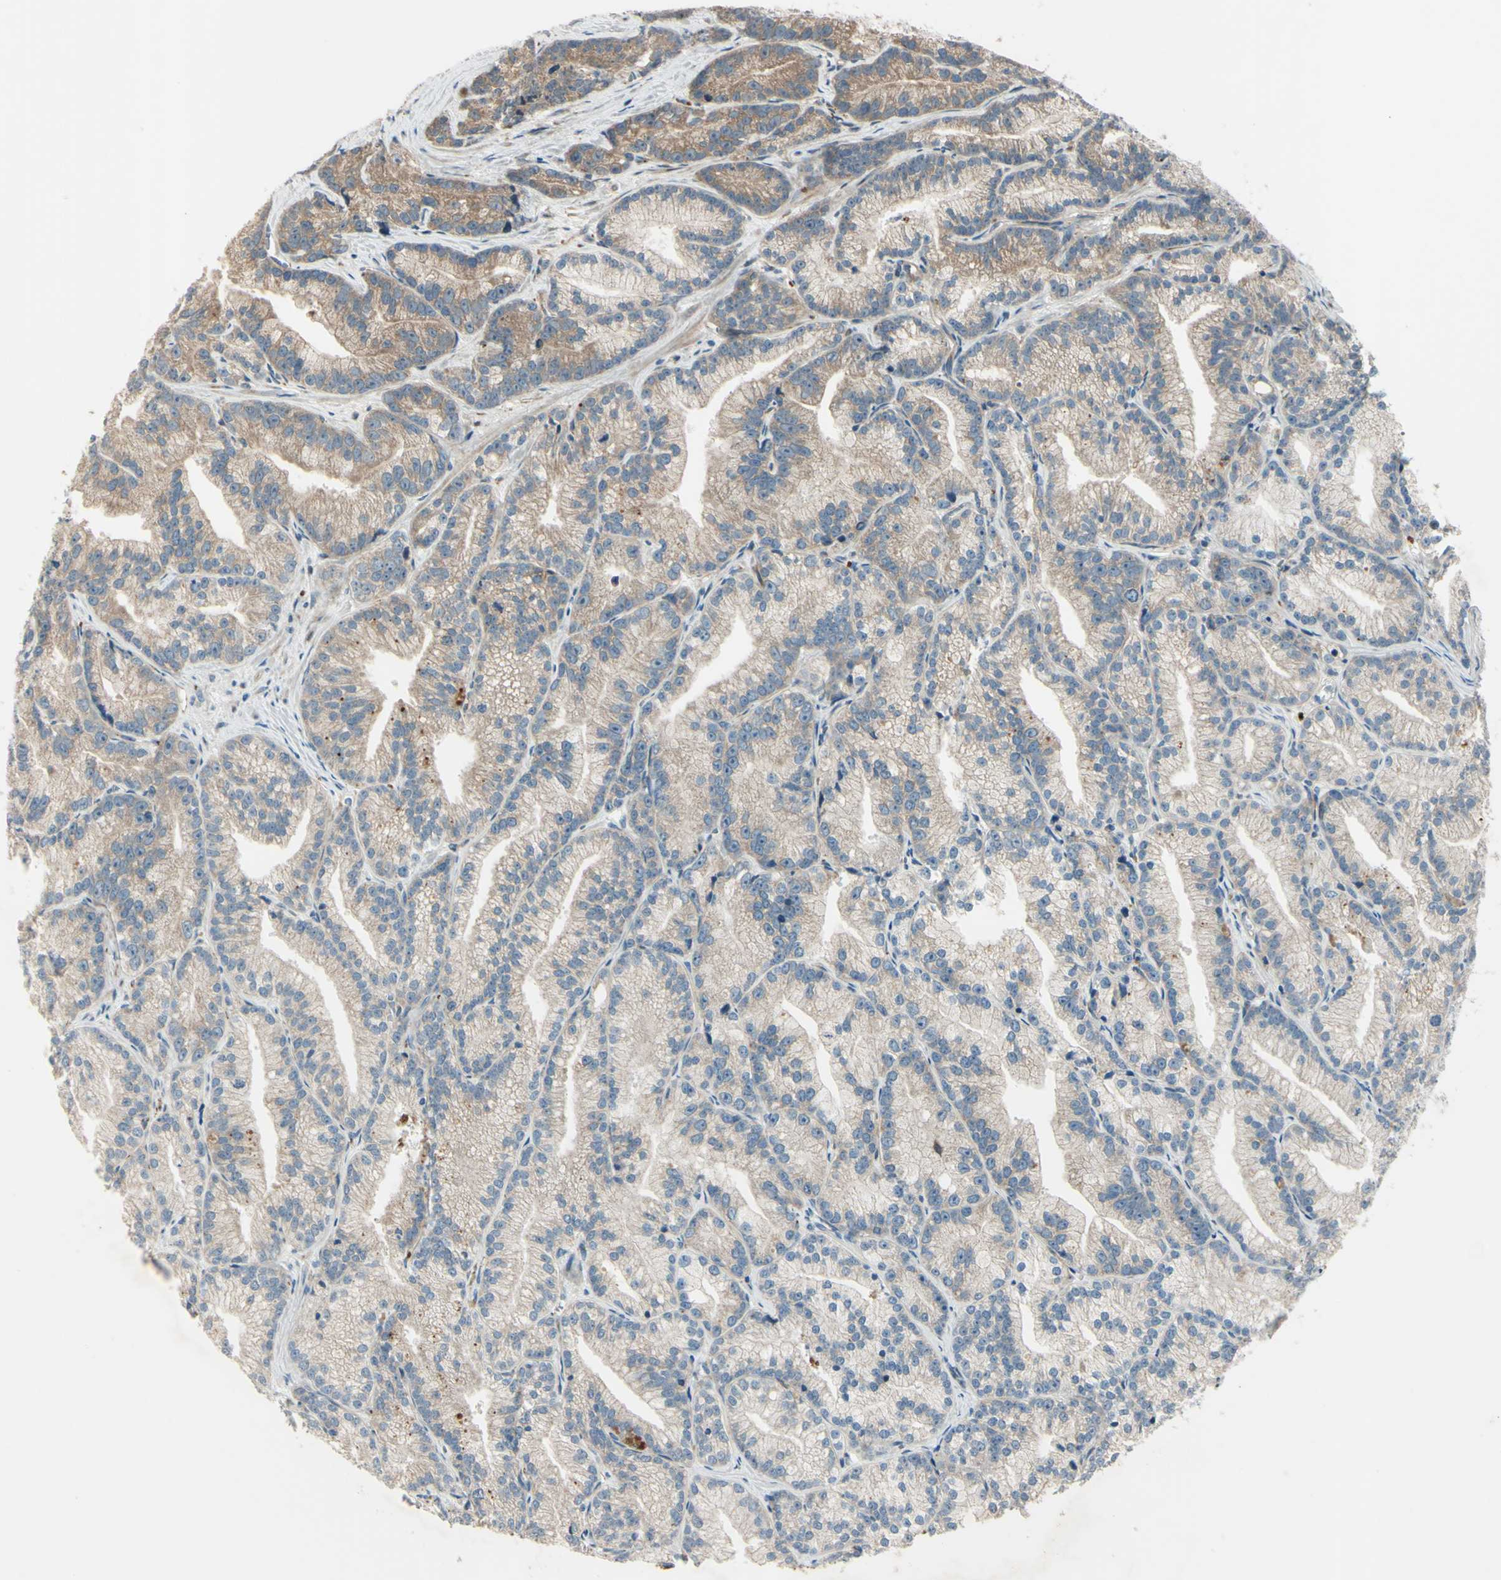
{"staining": {"intensity": "weak", "quantity": "25%-75%", "location": "cytoplasmic/membranous"}, "tissue": "prostate cancer", "cell_type": "Tumor cells", "image_type": "cancer", "snomed": [{"axis": "morphology", "description": "Adenocarcinoma, Low grade"}, {"axis": "topography", "description": "Prostate"}], "caption": "Human prostate low-grade adenocarcinoma stained with a brown dye demonstrates weak cytoplasmic/membranous positive positivity in about 25%-75% of tumor cells.", "gene": "NDFIP1", "patient": {"sex": "male", "age": 89}}